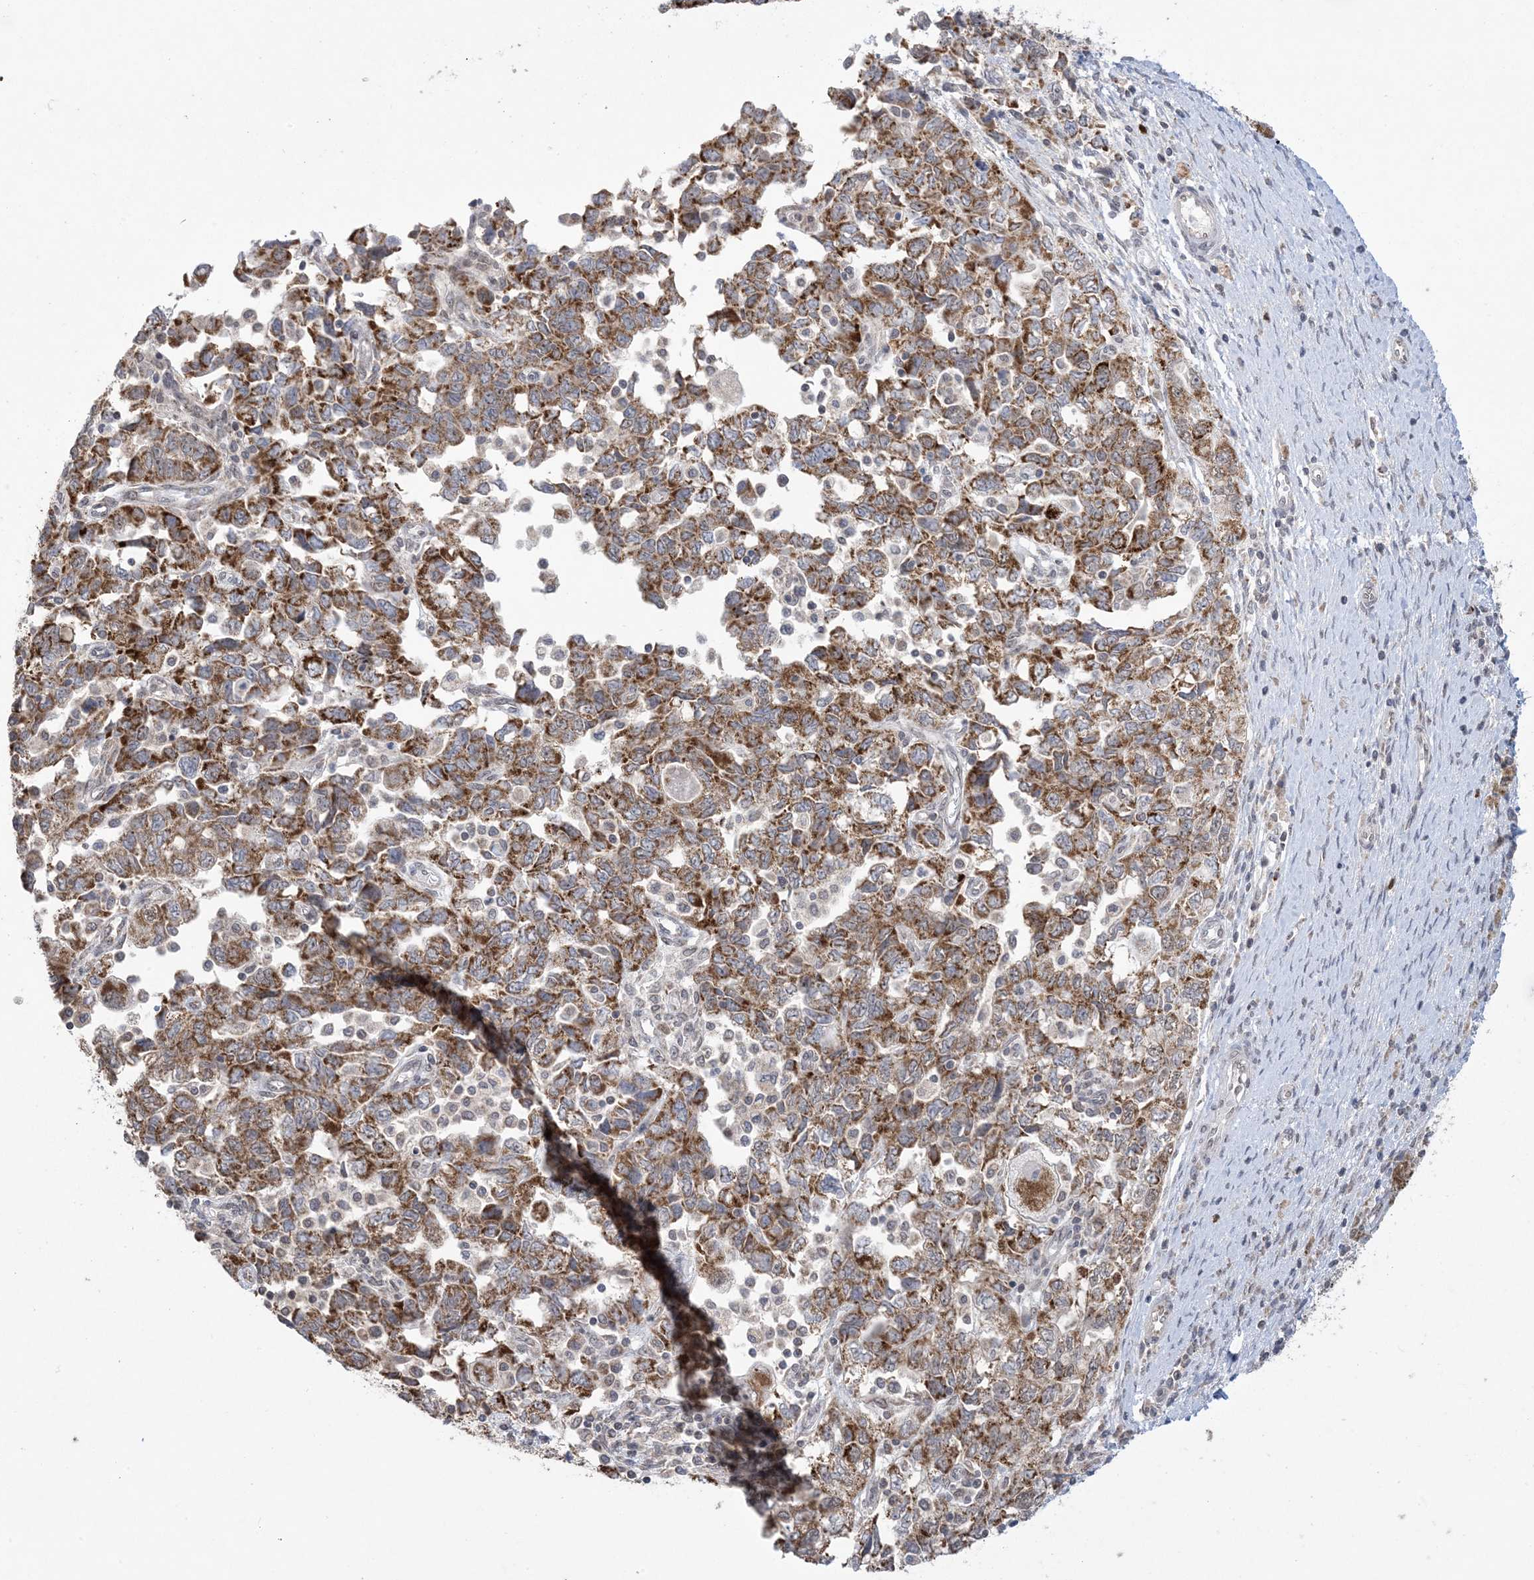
{"staining": {"intensity": "moderate", "quantity": ">75%", "location": "cytoplasmic/membranous"}, "tissue": "ovarian cancer", "cell_type": "Tumor cells", "image_type": "cancer", "snomed": [{"axis": "morphology", "description": "Carcinoma, NOS"}, {"axis": "morphology", "description": "Cystadenocarcinoma, serous, NOS"}, {"axis": "topography", "description": "Ovary"}], "caption": "DAB (3,3'-diaminobenzidine) immunohistochemical staining of human serous cystadenocarcinoma (ovarian) shows moderate cytoplasmic/membranous protein positivity in approximately >75% of tumor cells. The staining was performed using DAB (3,3'-diaminobenzidine) to visualize the protein expression in brown, while the nuclei were stained in blue with hematoxylin (Magnification: 20x).", "gene": "TRMT10C", "patient": {"sex": "female", "age": 69}}